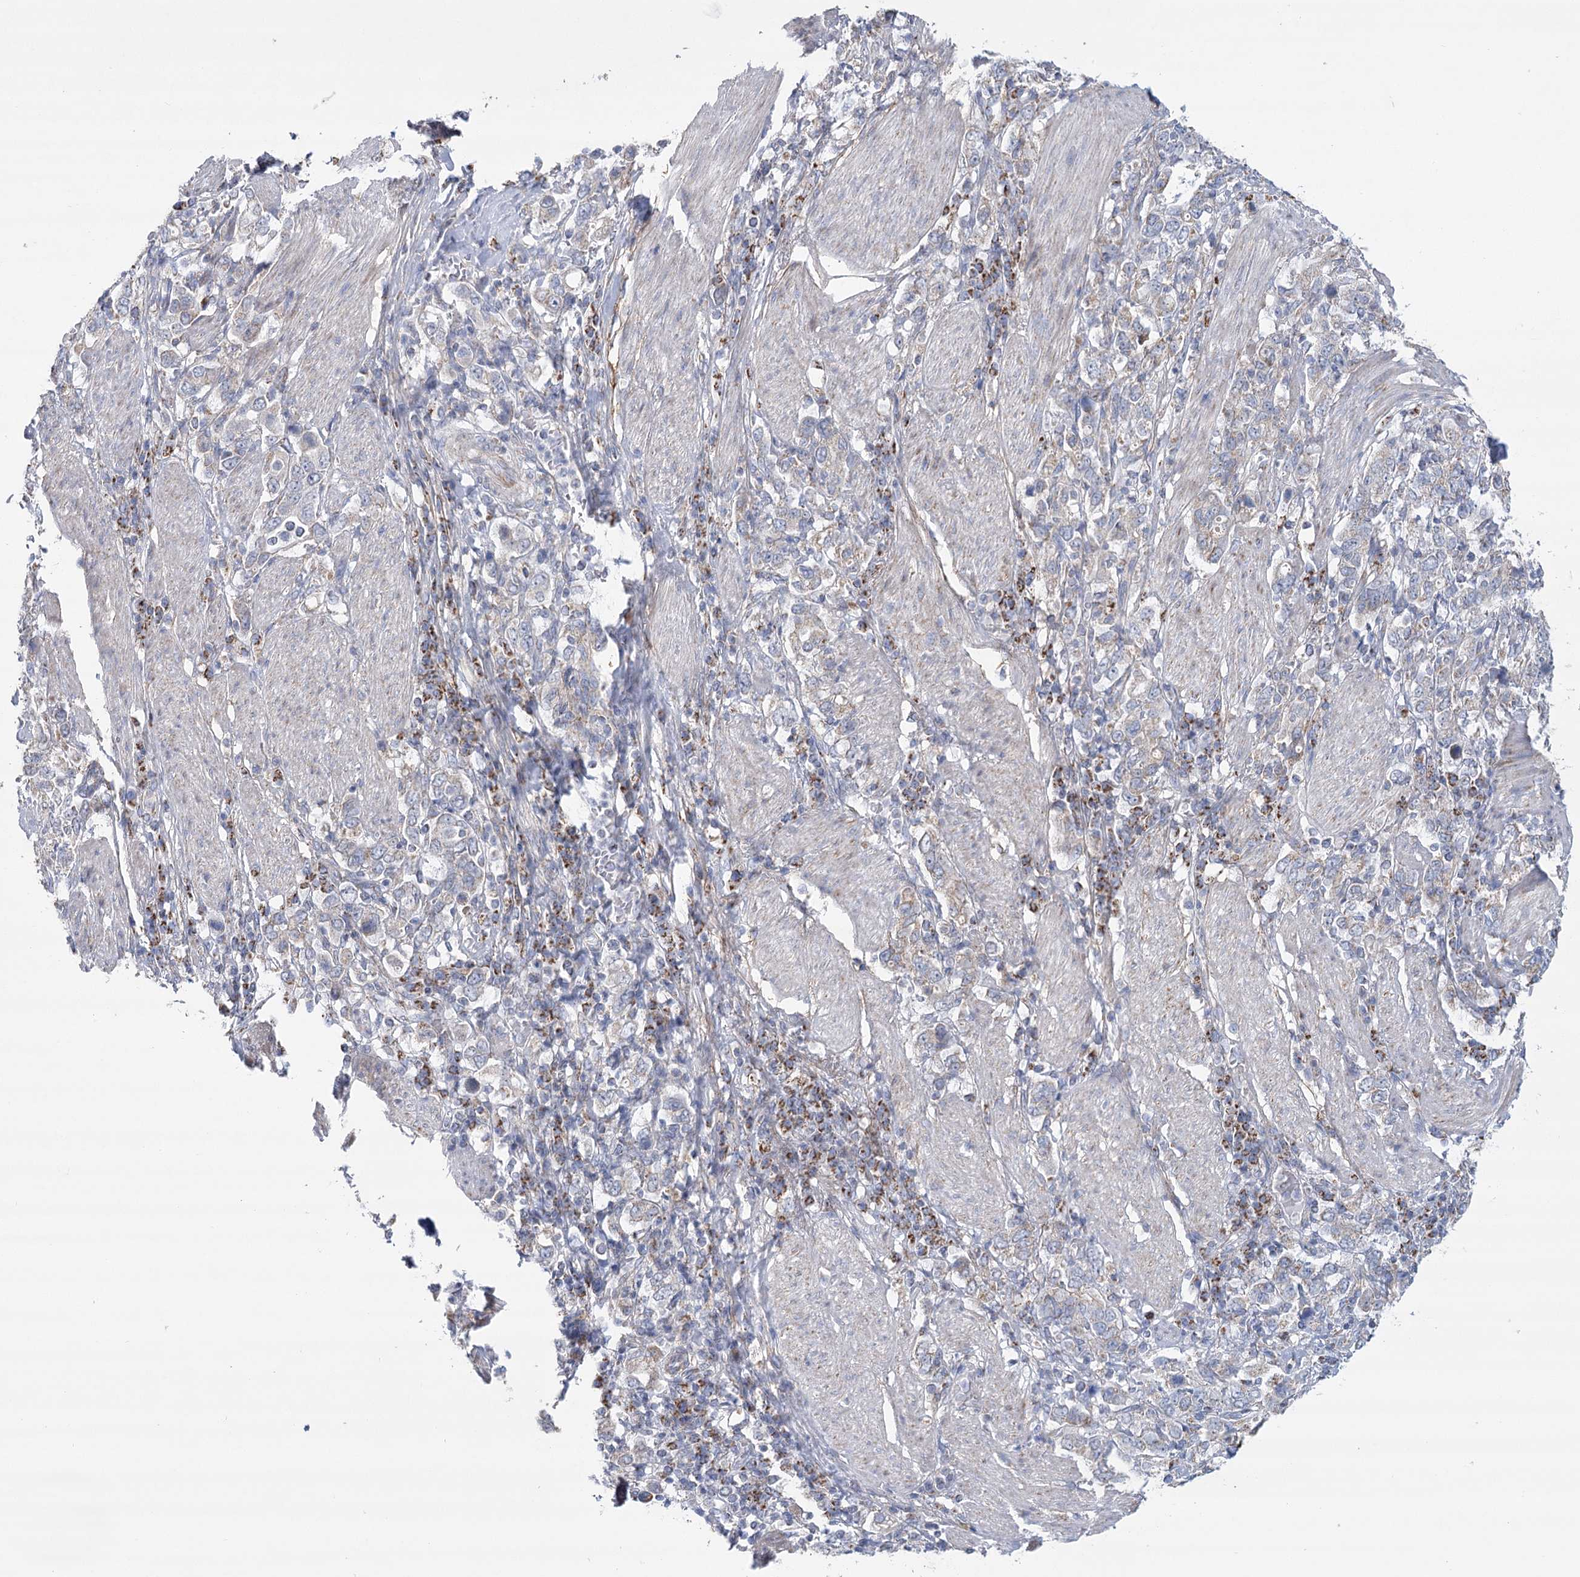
{"staining": {"intensity": "weak", "quantity": "<25%", "location": "cytoplasmic/membranous"}, "tissue": "stomach cancer", "cell_type": "Tumor cells", "image_type": "cancer", "snomed": [{"axis": "morphology", "description": "Adenocarcinoma, NOS"}, {"axis": "topography", "description": "Stomach, upper"}], "caption": "Stomach adenocarcinoma was stained to show a protein in brown. There is no significant expression in tumor cells.", "gene": "SNX7", "patient": {"sex": "male", "age": 62}}